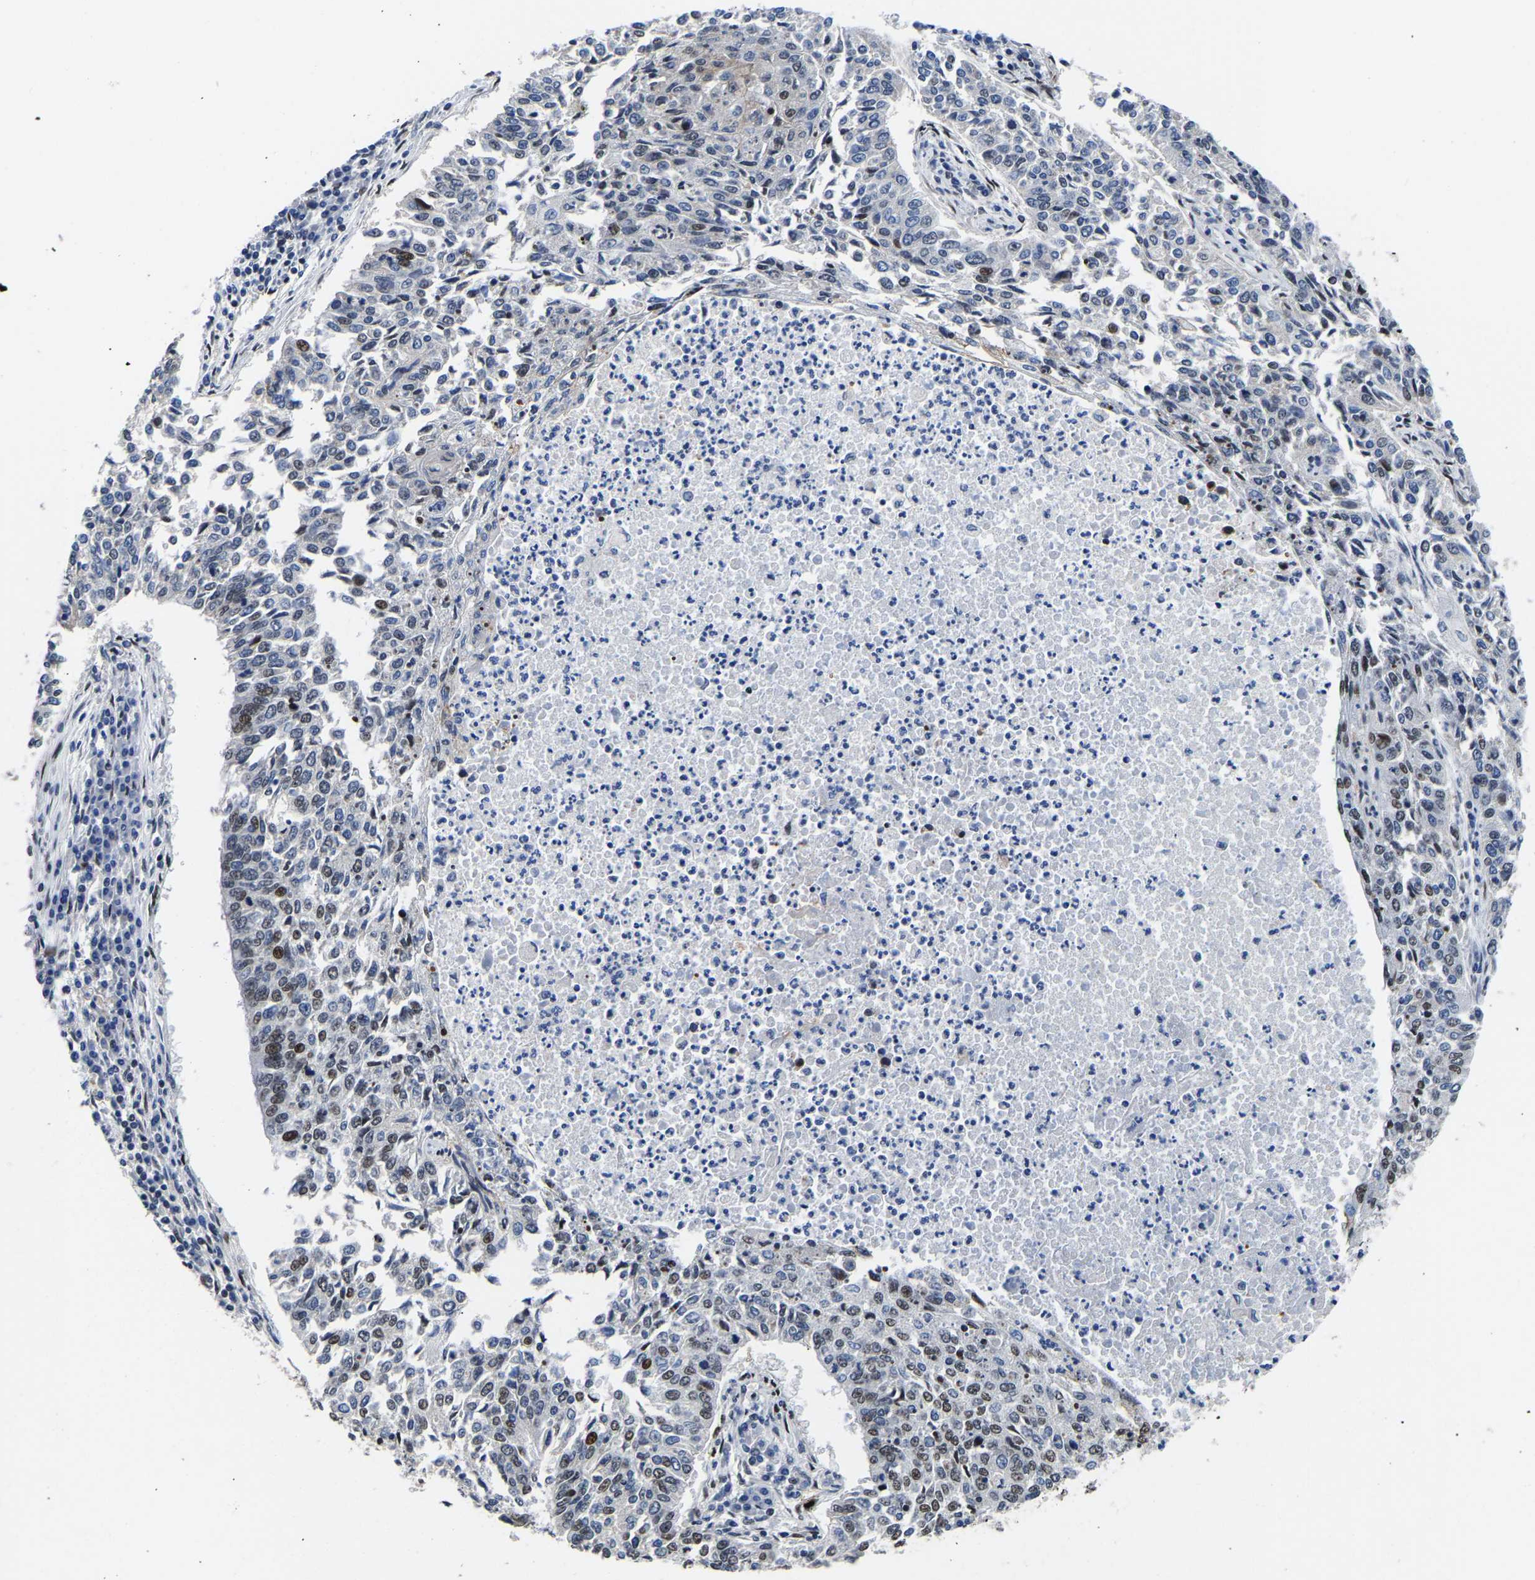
{"staining": {"intensity": "moderate", "quantity": "<25%", "location": "nuclear"}, "tissue": "lung cancer", "cell_type": "Tumor cells", "image_type": "cancer", "snomed": [{"axis": "morphology", "description": "Normal tissue, NOS"}, {"axis": "morphology", "description": "Squamous cell carcinoma, NOS"}, {"axis": "topography", "description": "Cartilage tissue"}, {"axis": "topography", "description": "Bronchus"}, {"axis": "topography", "description": "Lung"}], "caption": "The immunohistochemical stain highlights moderate nuclear staining in tumor cells of lung cancer tissue.", "gene": "PTRHD1", "patient": {"sex": "female", "age": 49}}